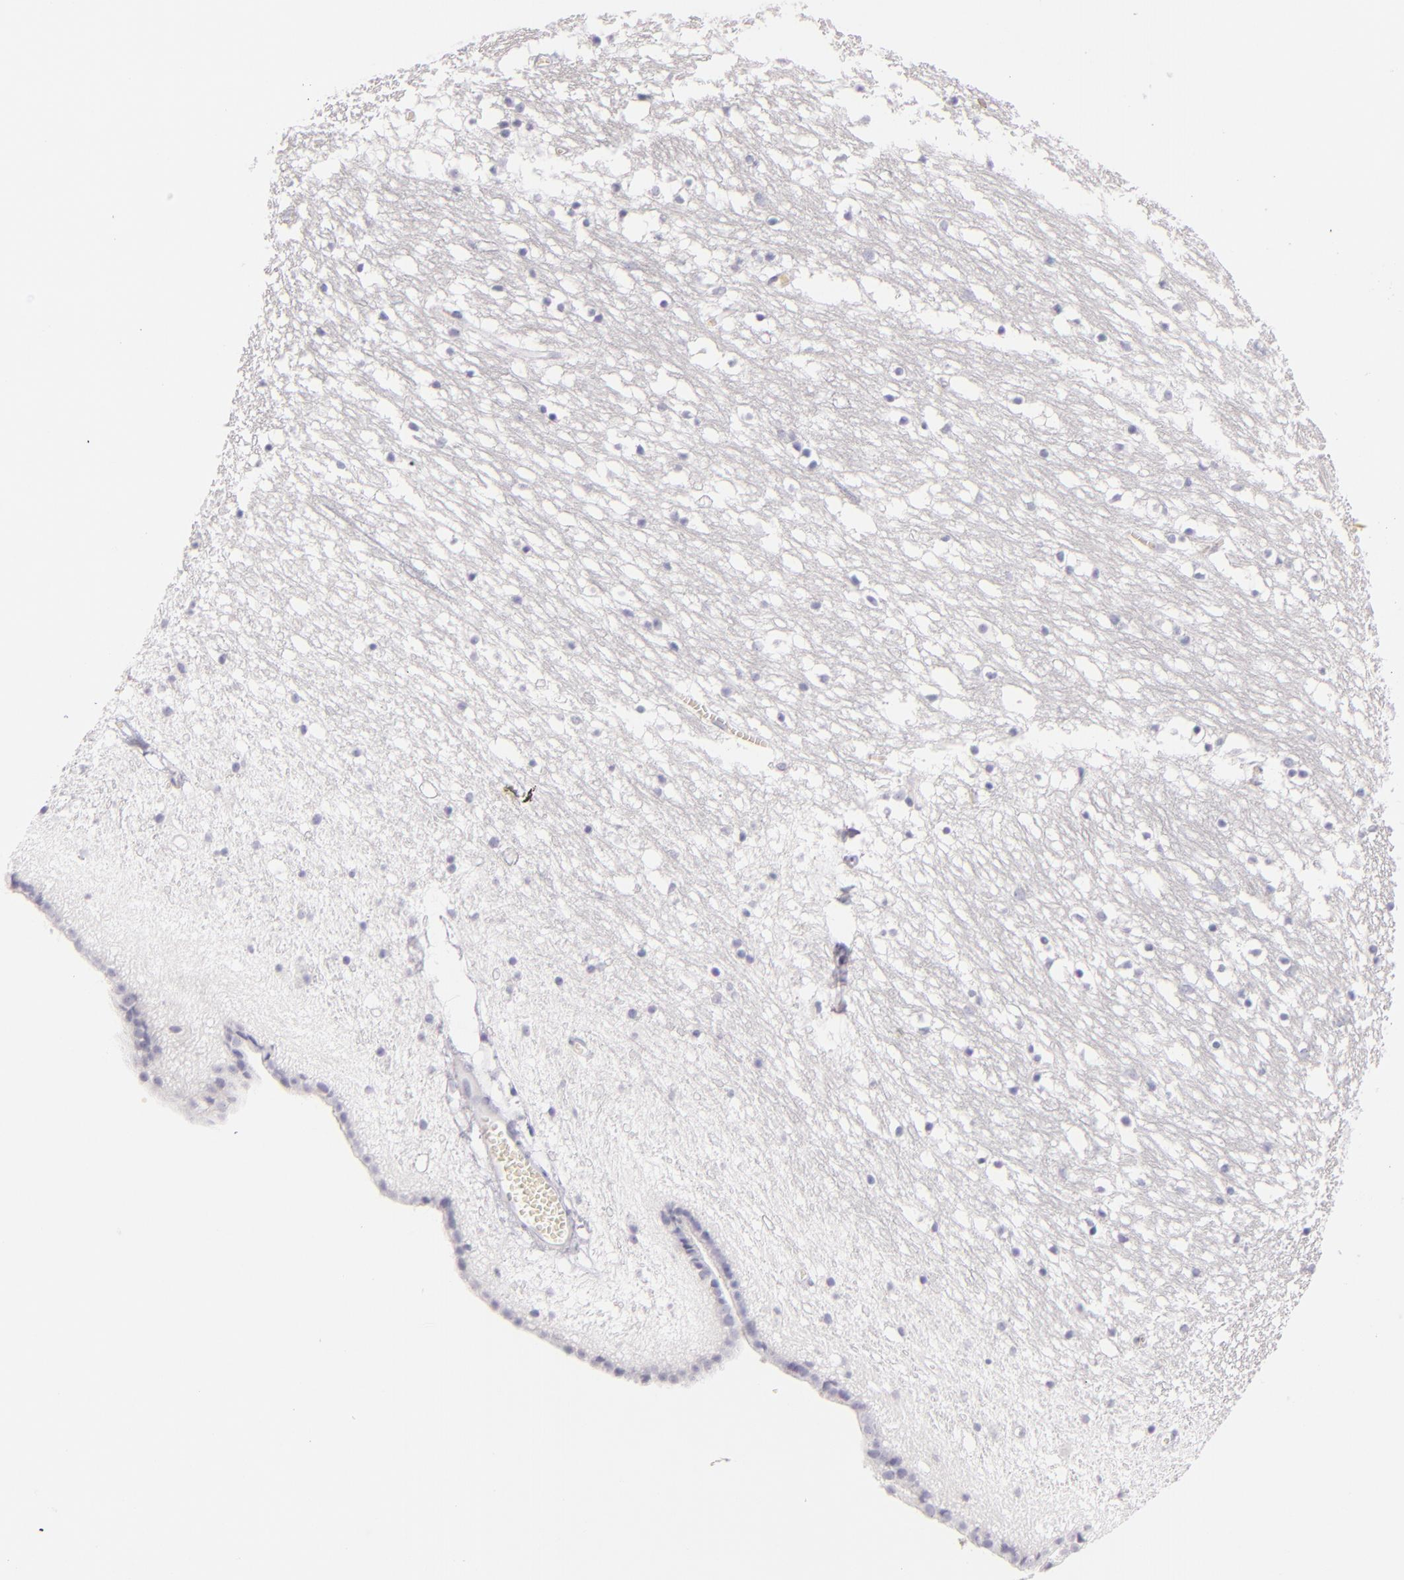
{"staining": {"intensity": "negative", "quantity": "none", "location": "none"}, "tissue": "caudate", "cell_type": "Glial cells", "image_type": "normal", "snomed": [{"axis": "morphology", "description": "Normal tissue, NOS"}, {"axis": "topography", "description": "Lateral ventricle wall"}], "caption": "An IHC micrograph of benign caudate is shown. There is no staining in glial cells of caudate.", "gene": "CD207", "patient": {"sex": "male", "age": 45}}